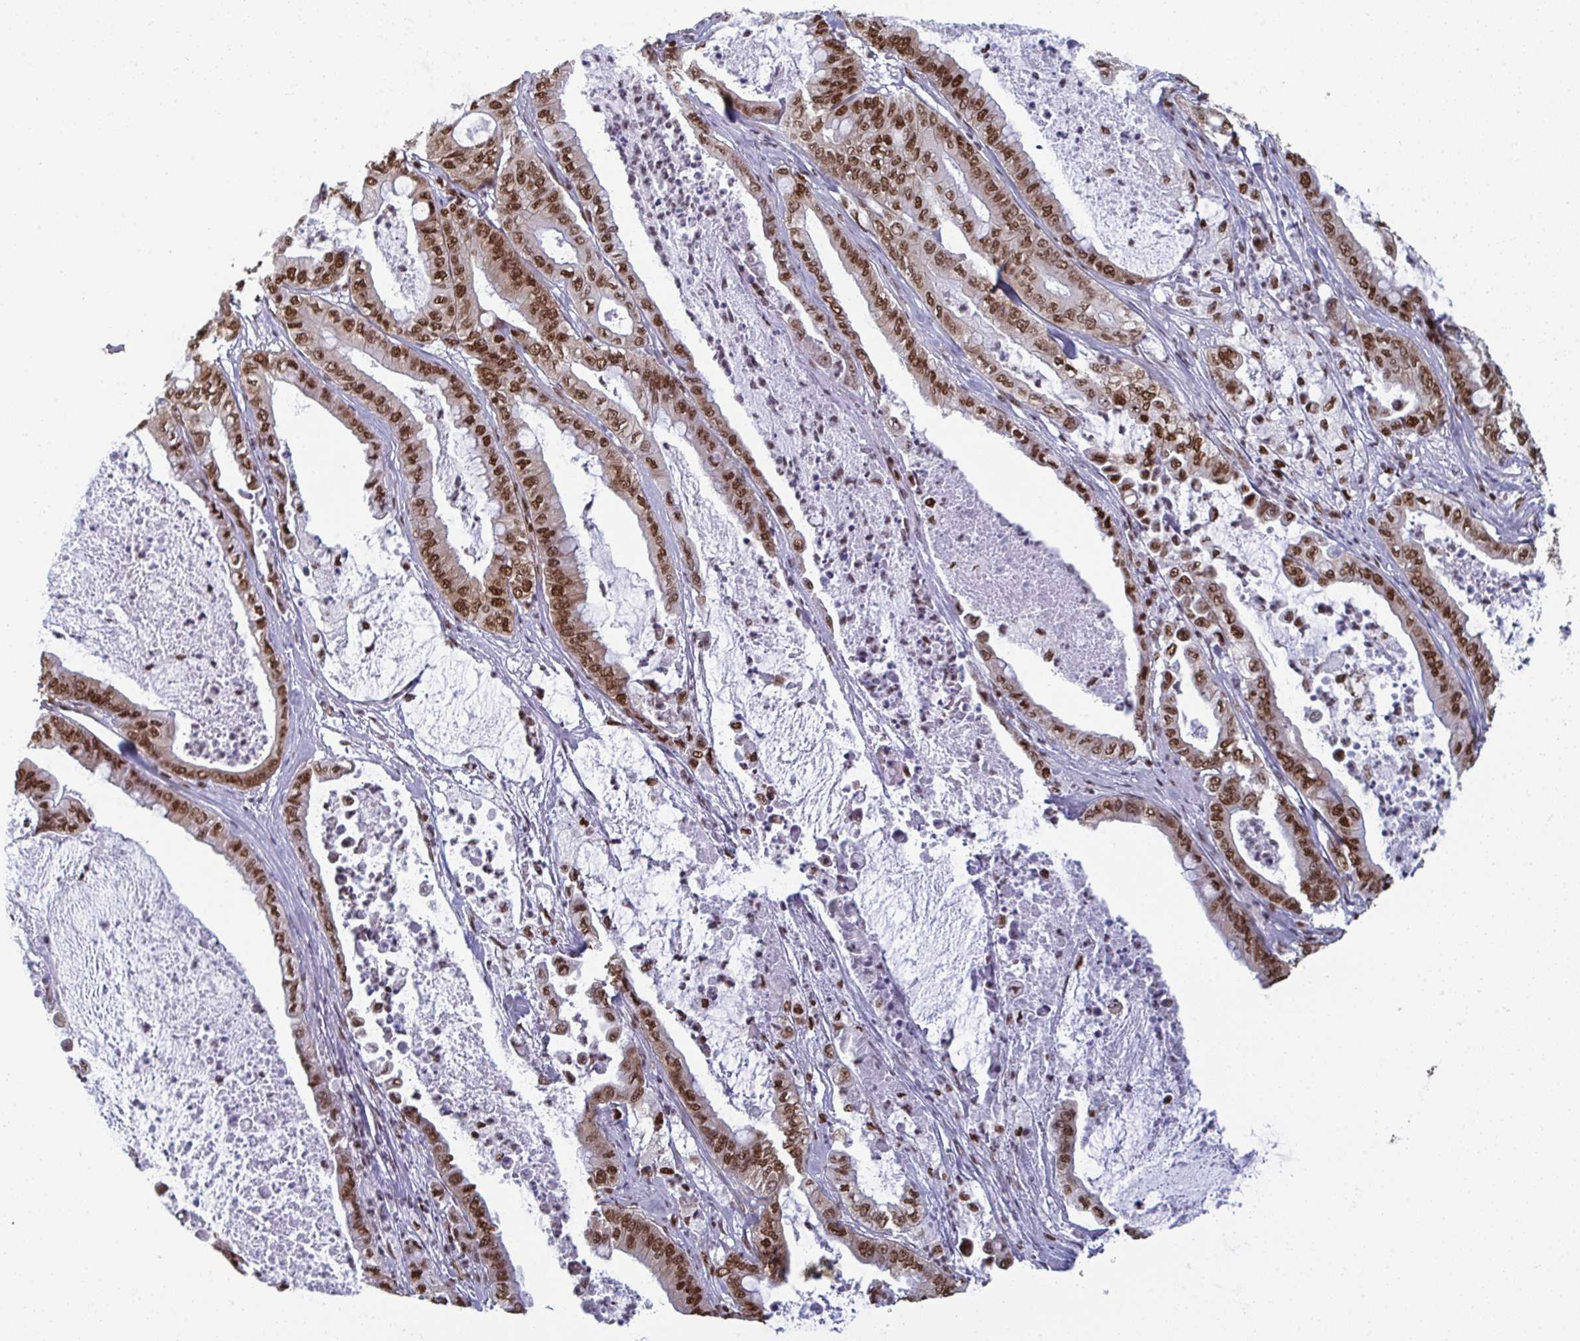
{"staining": {"intensity": "strong", "quantity": ">75%", "location": "nuclear"}, "tissue": "pancreatic cancer", "cell_type": "Tumor cells", "image_type": "cancer", "snomed": [{"axis": "morphology", "description": "Adenocarcinoma, NOS"}, {"axis": "topography", "description": "Pancreas"}], "caption": "Protein analysis of pancreatic cancer tissue reveals strong nuclear positivity in approximately >75% of tumor cells.", "gene": "GAR1", "patient": {"sex": "male", "age": 71}}